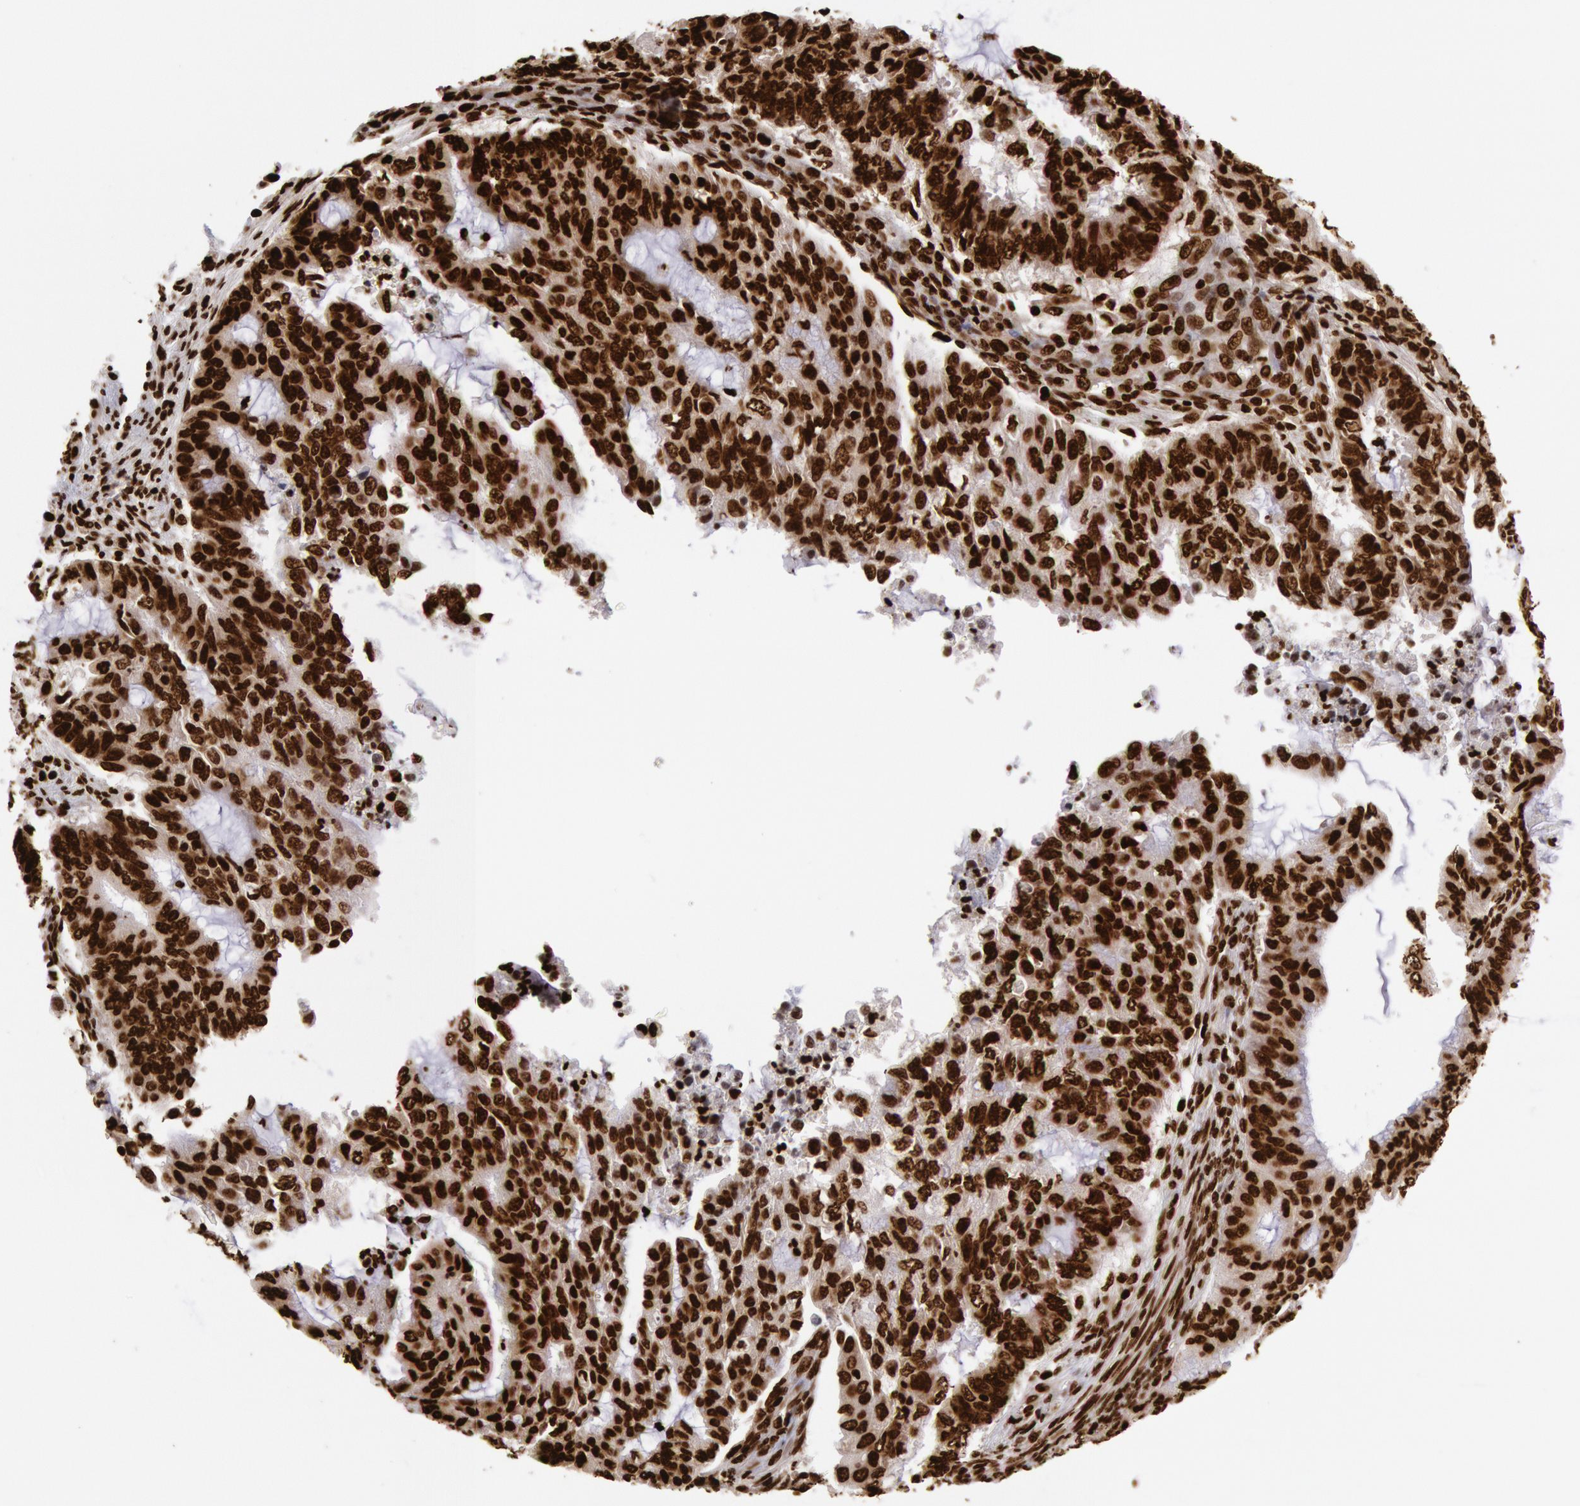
{"staining": {"intensity": "strong", "quantity": ">75%", "location": "nuclear"}, "tissue": "endometrial cancer", "cell_type": "Tumor cells", "image_type": "cancer", "snomed": [{"axis": "morphology", "description": "Adenocarcinoma, NOS"}, {"axis": "topography", "description": "Endometrium"}], "caption": "Immunohistochemistry of endometrial cancer exhibits high levels of strong nuclear staining in about >75% of tumor cells.", "gene": "H3-4", "patient": {"sex": "female", "age": 75}}